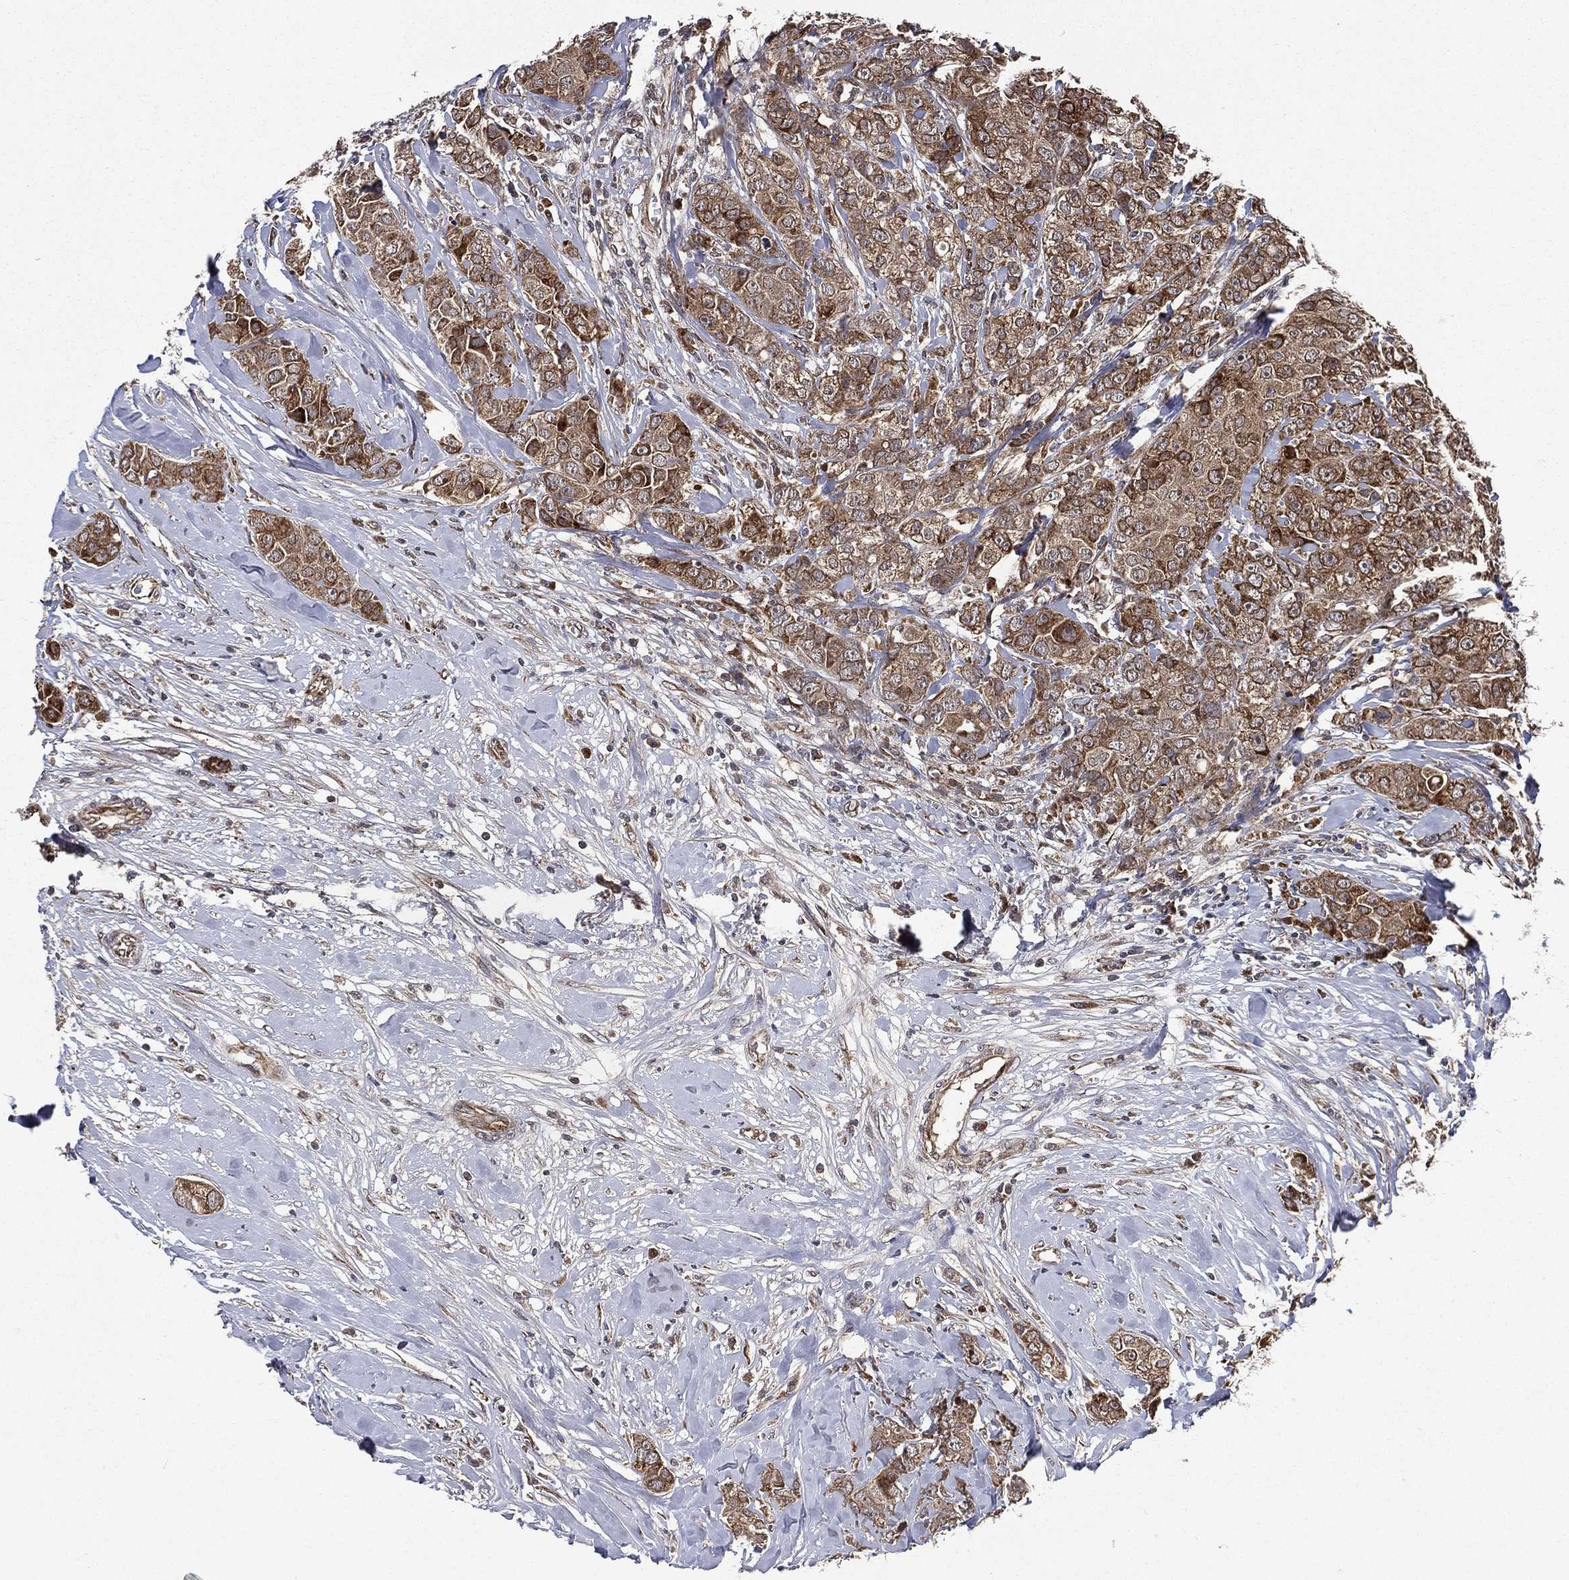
{"staining": {"intensity": "moderate", "quantity": ">75%", "location": "cytoplasmic/membranous"}, "tissue": "breast cancer", "cell_type": "Tumor cells", "image_type": "cancer", "snomed": [{"axis": "morphology", "description": "Duct carcinoma"}, {"axis": "topography", "description": "Breast"}], "caption": "Immunohistochemical staining of breast cancer (intraductal carcinoma) exhibits medium levels of moderate cytoplasmic/membranous staining in about >75% of tumor cells.", "gene": "RAB11FIP4", "patient": {"sex": "female", "age": 43}}